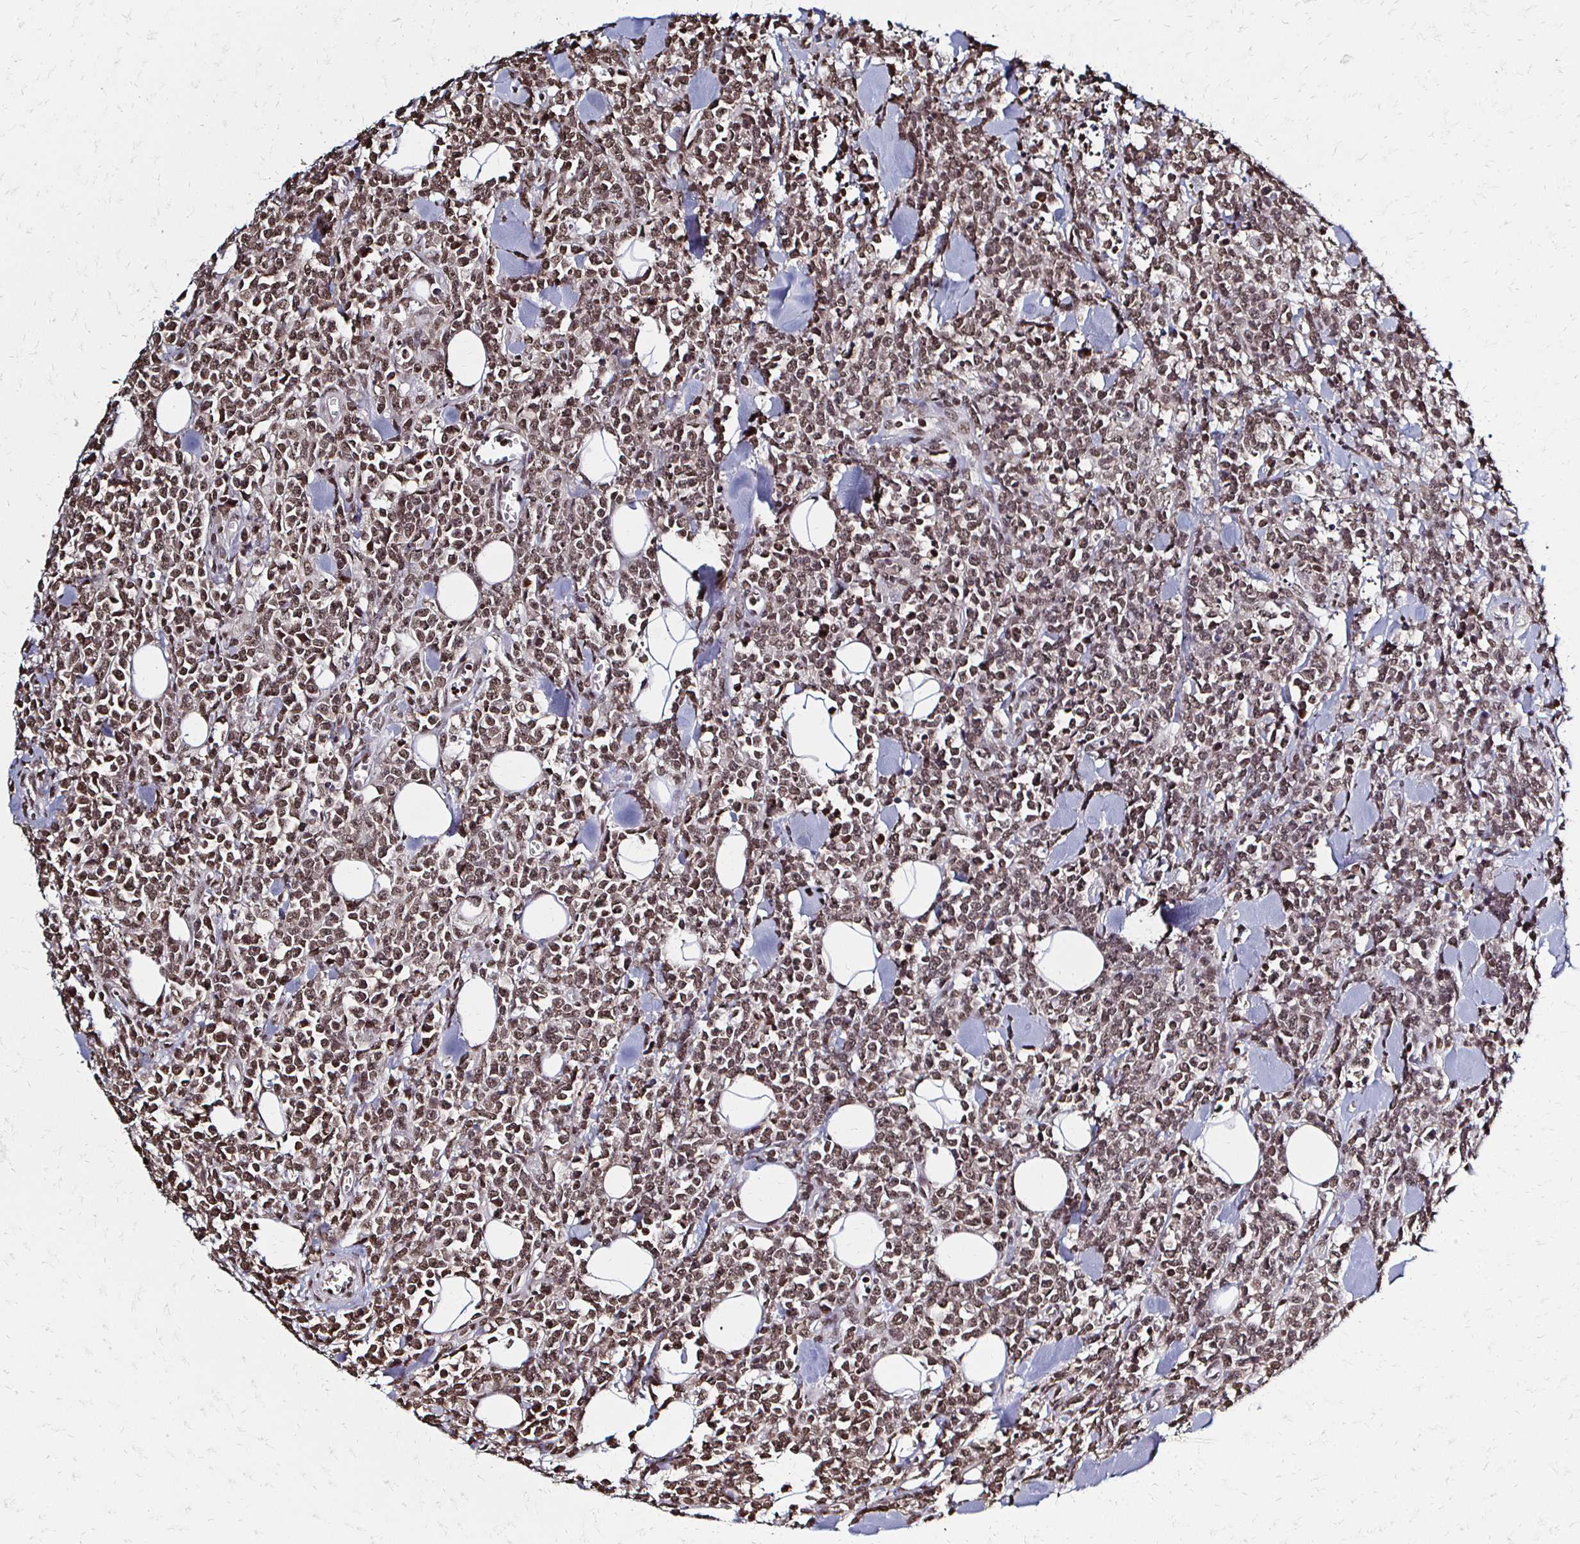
{"staining": {"intensity": "moderate", "quantity": ">75%", "location": "nuclear"}, "tissue": "lymphoma", "cell_type": "Tumor cells", "image_type": "cancer", "snomed": [{"axis": "morphology", "description": "Malignant lymphoma, non-Hodgkin's type, High grade"}, {"axis": "topography", "description": "Small intestine"}], "caption": "Immunohistochemical staining of human lymphoma exhibits medium levels of moderate nuclear protein positivity in about >75% of tumor cells.", "gene": "HOXA9", "patient": {"sex": "female", "age": 56}}